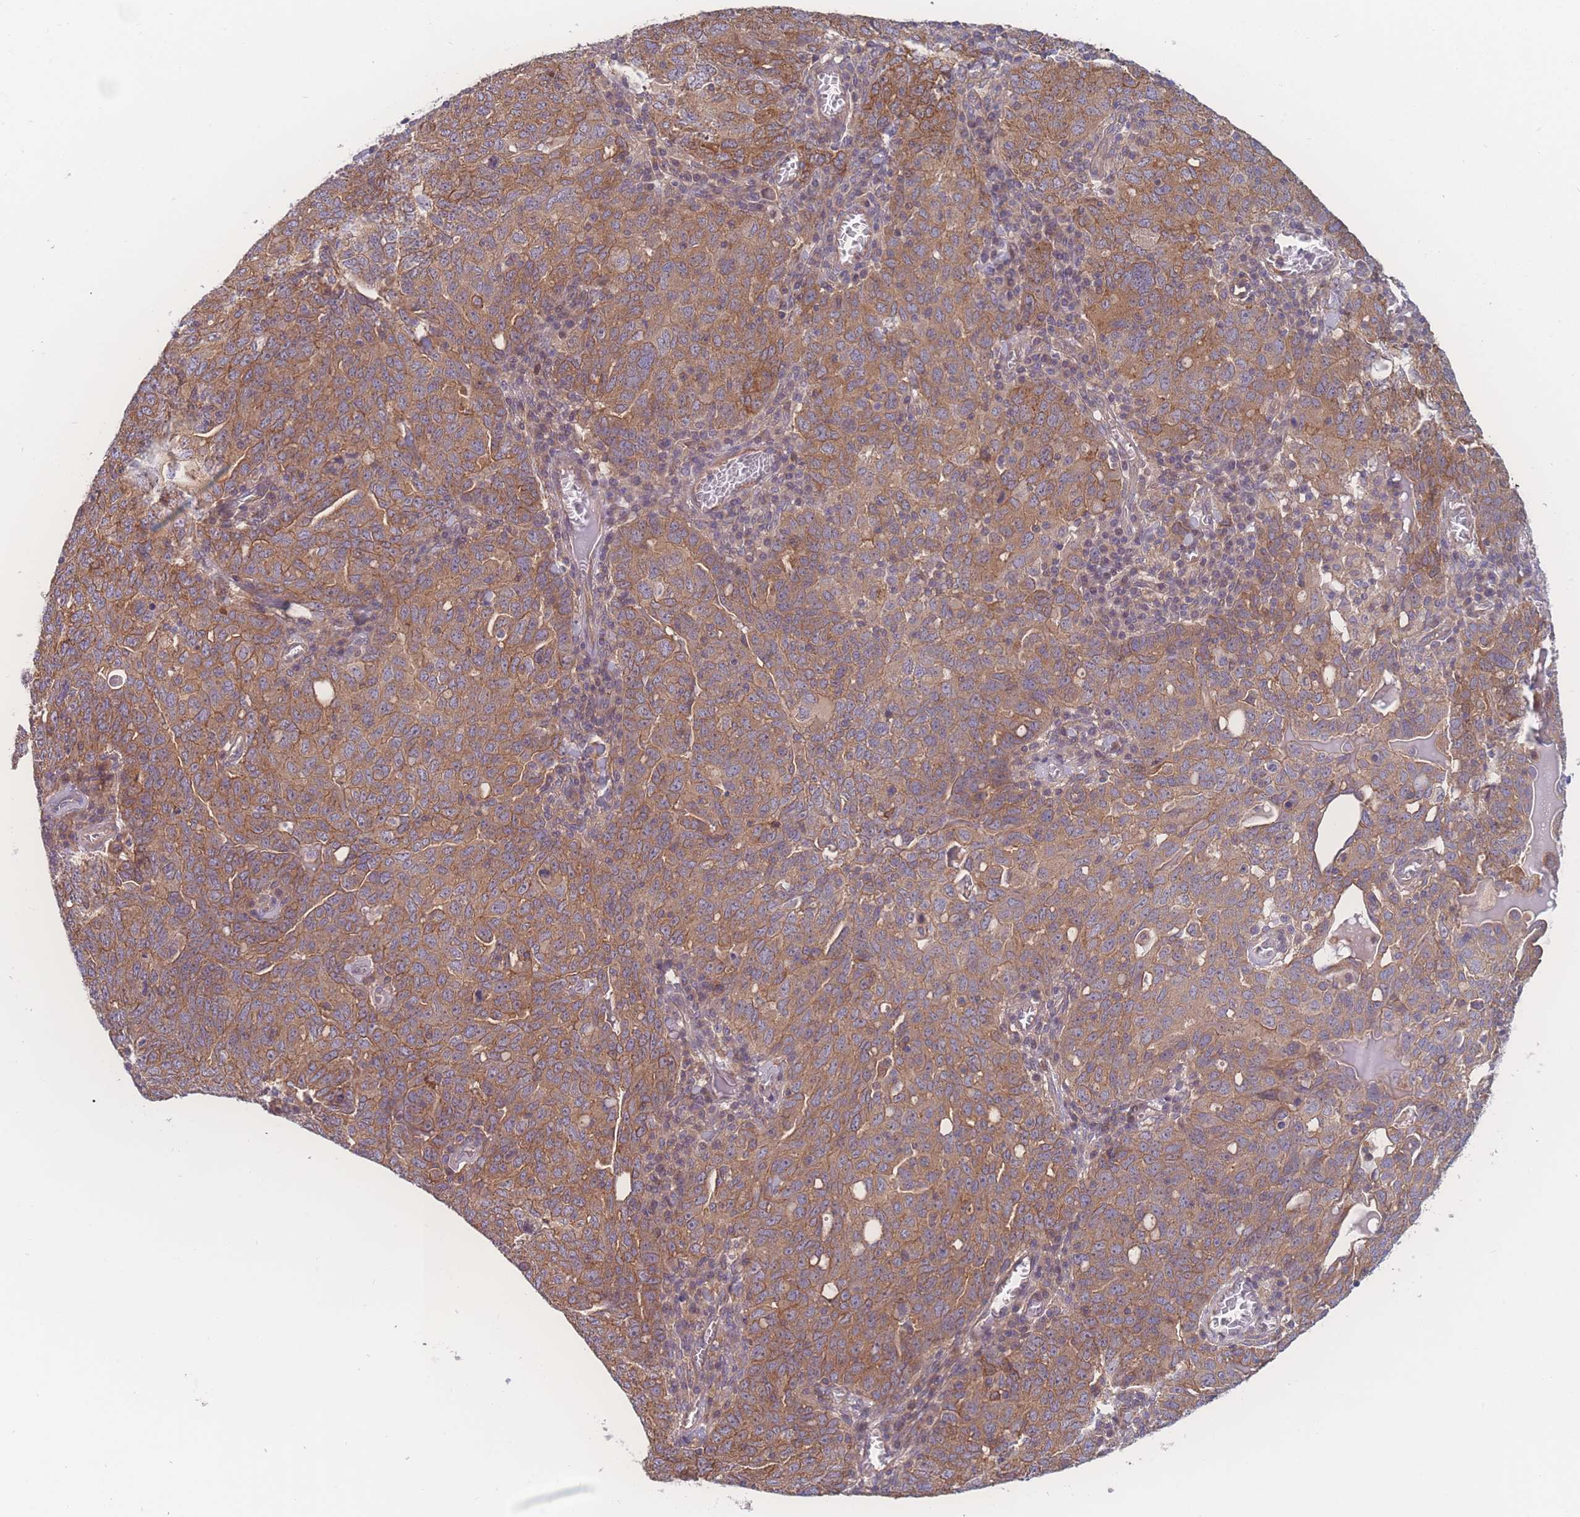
{"staining": {"intensity": "moderate", "quantity": ">75%", "location": "cytoplasmic/membranous"}, "tissue": "ovarian cancer", "cell_type": "Tumor cells", "image_type": "cancer", "snomed": [{"axis": "morphology", "description": "Carcinoma, endometroid"}, {"axis": "topography", "description": "Ovary"}], "caption": "The immunohistochemical stain shows moderate cytoplasmic/membranous staining in tumor cells of ovarian endometroid carcinoma tissue.", "gene": "CFAP97", "patient": {"sex": "female", "age": 62}}